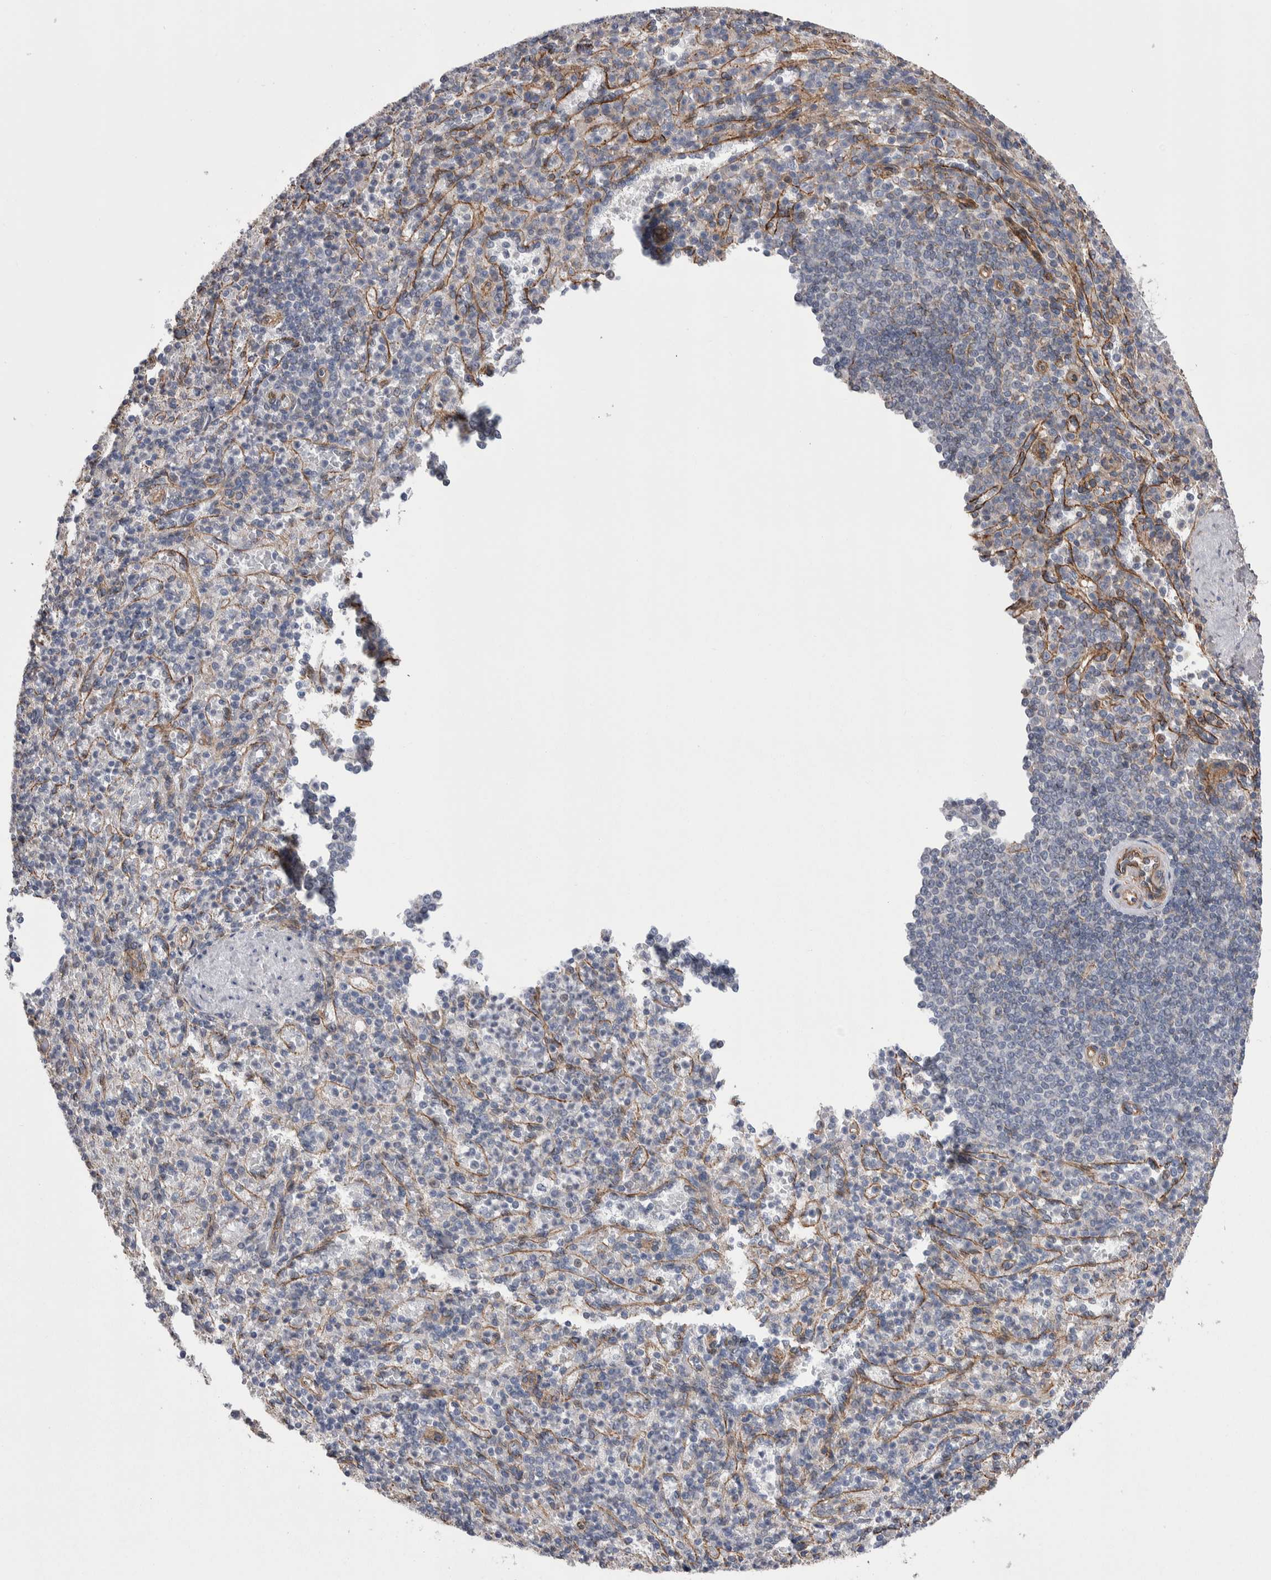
{"staining": {"intensity": "weak", "quantity": "<25%", "location": "cytoplasmic/membranous"}, "tissue": "spleen", "cell_type": "Cells in red pulp", "image_type": "normal", "snomed": [{"axis": "morphology", "description": "Normal tissue, NOS"}, {"axis": "topography", "description": "Spleen"}], "caption": "DAB immunohistochemical staining of benign human spleen shows no significant expression in cells in red pulp. (Brightfield microscopy of DAB immunohistochemistry at high magnification).", "gene": "KIF12", "patient": {"sex": "female", "age": 74}}